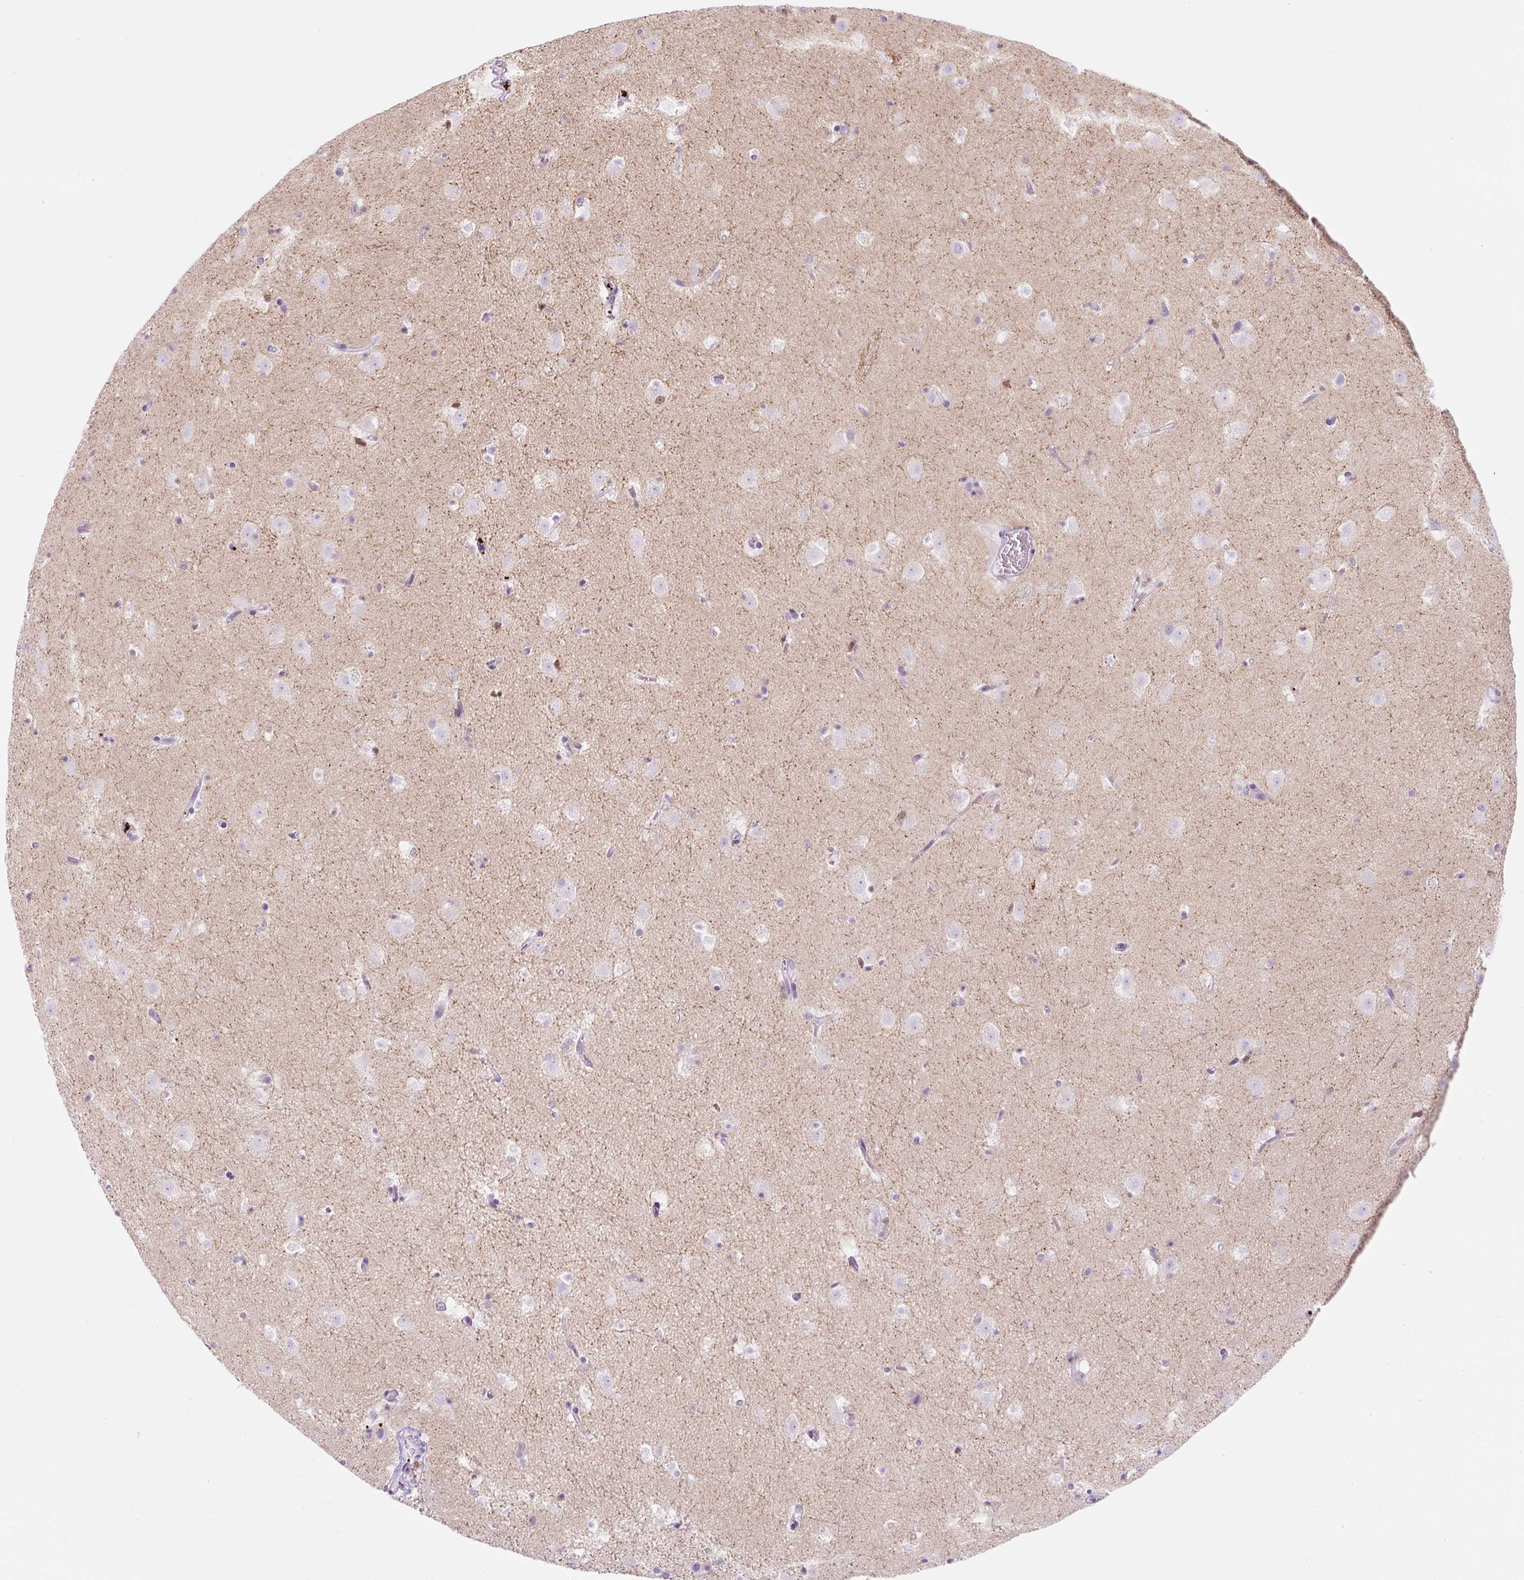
{"staining": {"intensity": "negative", "quantity": "none", "location": "none"}, "tissue": "caudate", "cell_type": "Glial cells", "image_type": "normal", "snomed": [{"axis": "morphology", "description": "Normal tissue, NOS"}, {"axis": "topography", "description": "Lateral ventricle wall"}], "caption": "This is a photomicrograph of immunohistochemistry (IHC) staining of normal caudate, which shows no expression in glial cells. (DAB immunohistochemistry (IHC), high magnification).", "gene": "ENSG00000288796", "patient": {"sex": "male", "age": 37}}